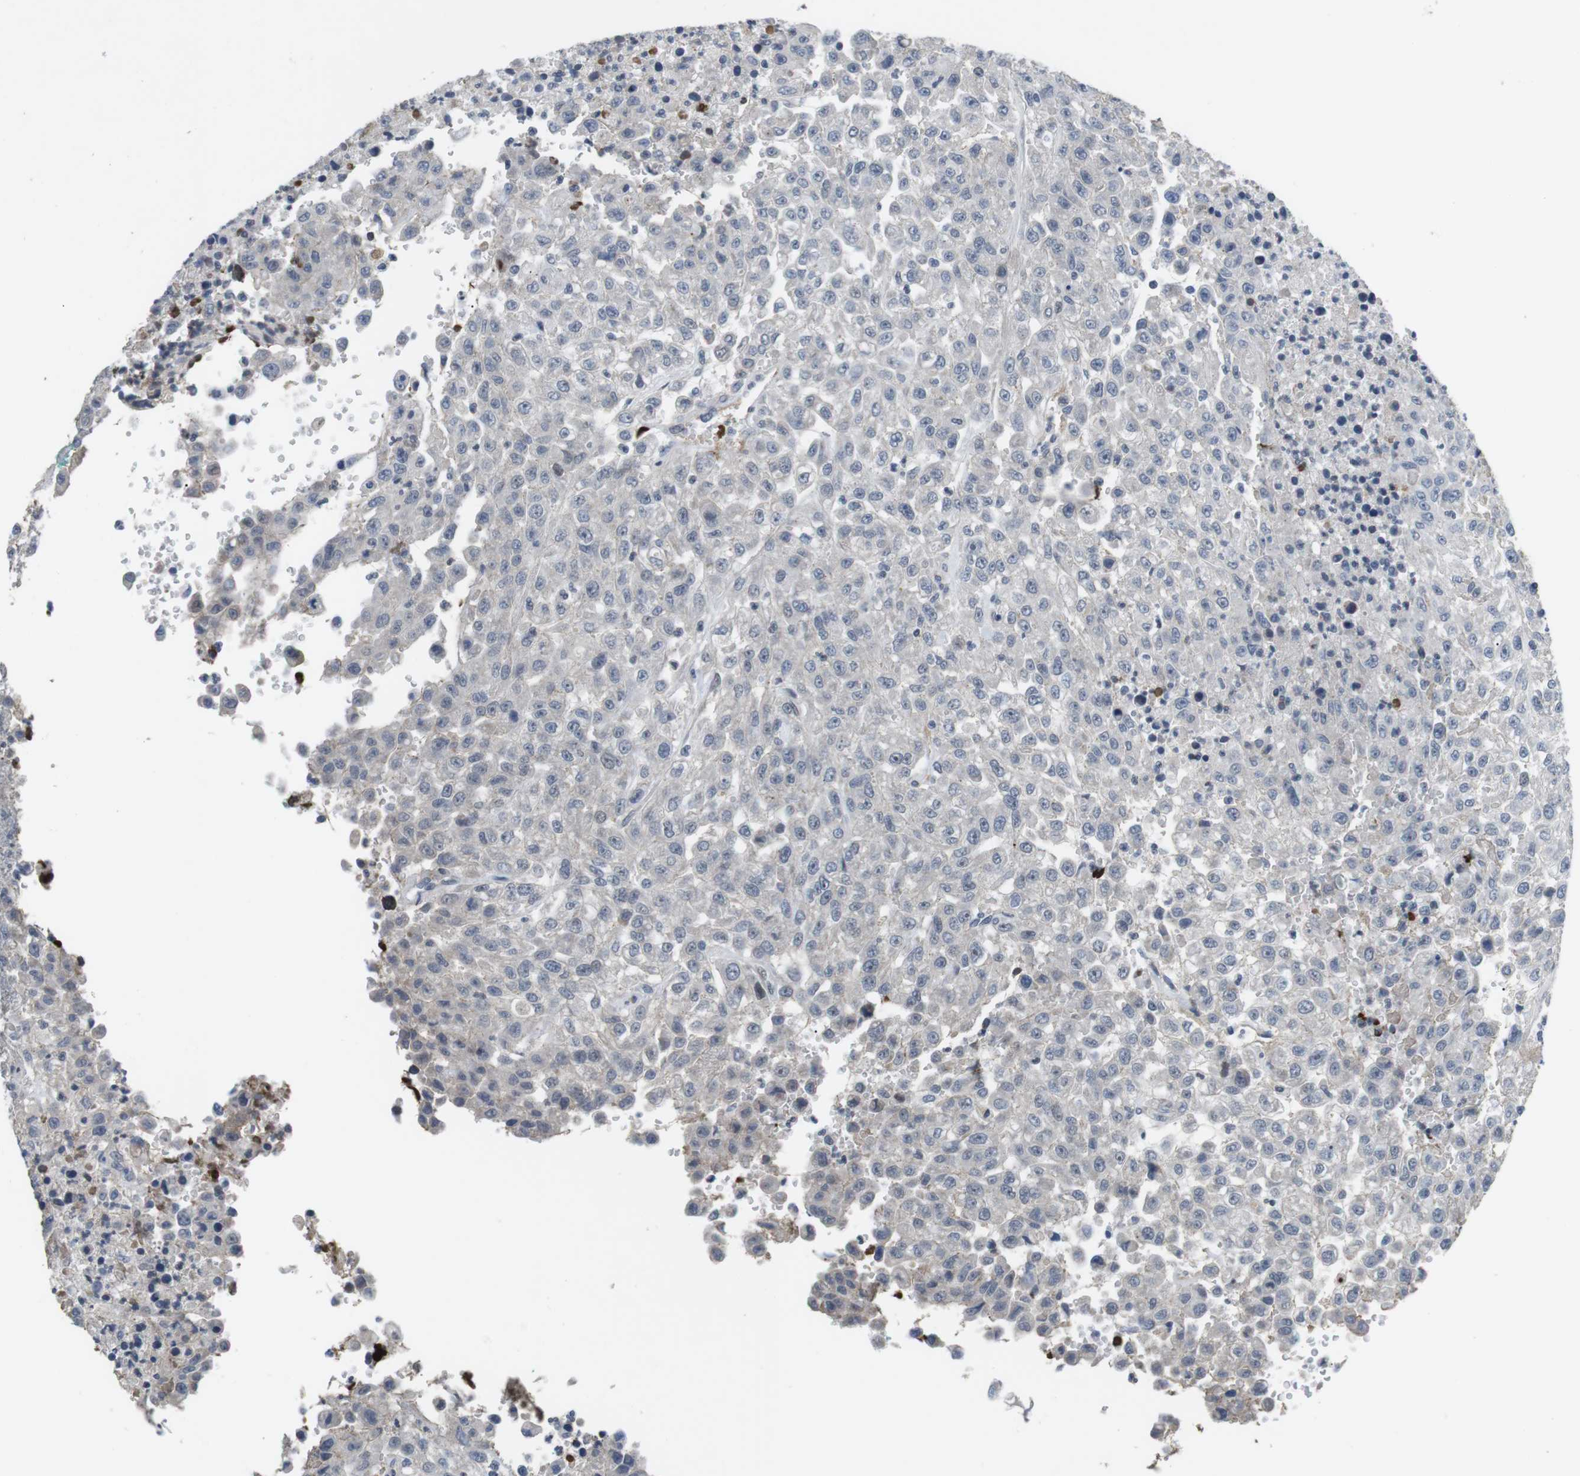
{"staining": {"intensity": "negative", "quantity": "none", "location": "none"}, "tissue": "urothelial cancer", "cell_type": "Tumor cells", "image_type": "cancer", "snomed": [{"axis": "morphology", "description": "Urothelial carcinoma, High grade"}, {"axis": "topography", "description": "Urinary bladder"}], "caption": "Immunohistochemistry (IHC) of urothelial cancer reveals no positivity in tumor cells.", "gene": "NECTIN1", "patient": {"sex": "male", "age": 46}}